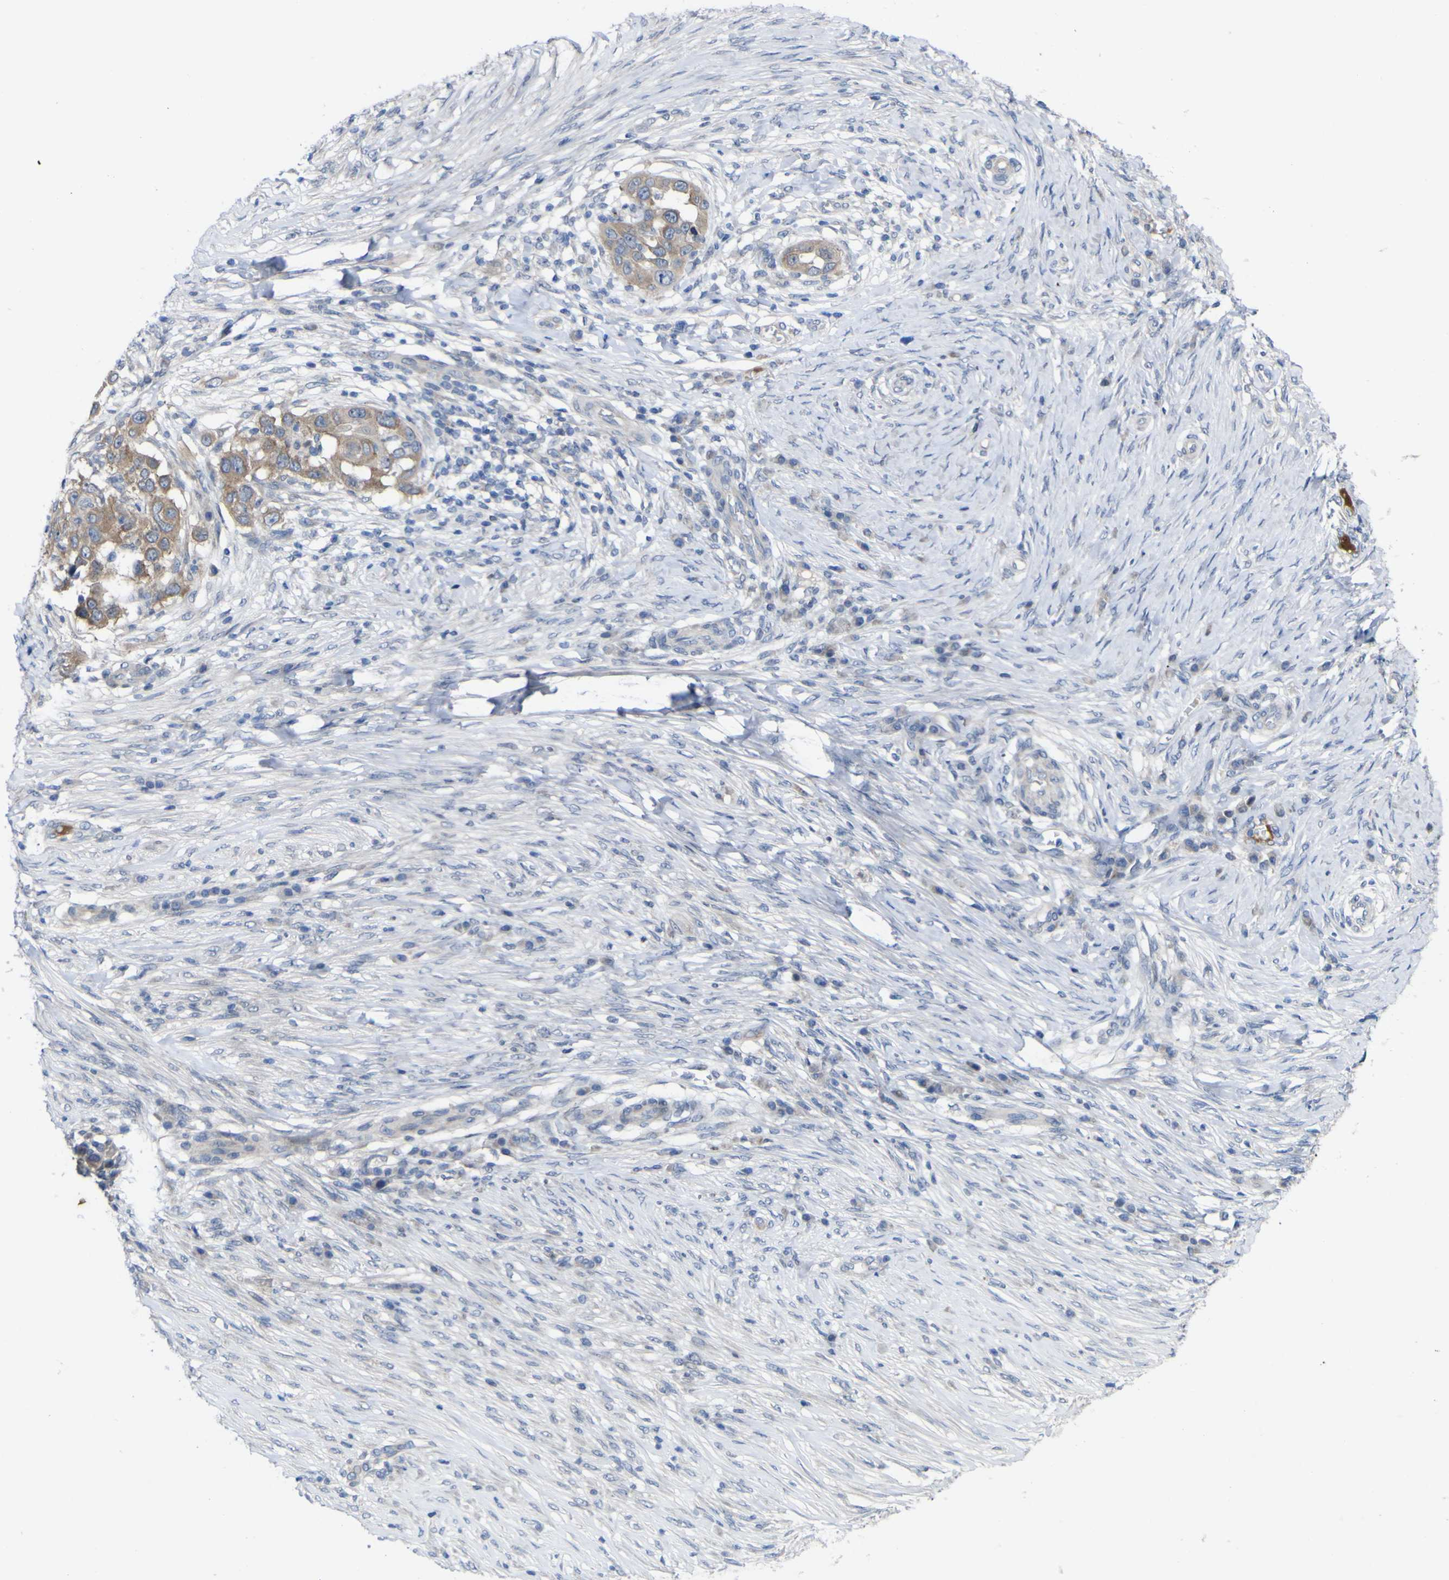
{"staining": {"intensity": "weak", "quantity": "<25%", "location": "cytoplasmic/membranous"}, "tissue": "skin cancer", "cell_type": "Tumor cells", "image_type": "cancer", "snomed": [{"axis": "morphology", "description": "Squamous cell carcinoma, NOS"}, {"axis": "topography", "description": "Skin"}], "caption": "Immunohistochemistry photomicrograph of human squamous cell carcinoma (skin) stained for a protein (brown), which exhibits no staining in tumor cells. Nuclei are stained in blue.", "gene": "NAV1", "patient": {"sex": "female", "age": 44}}